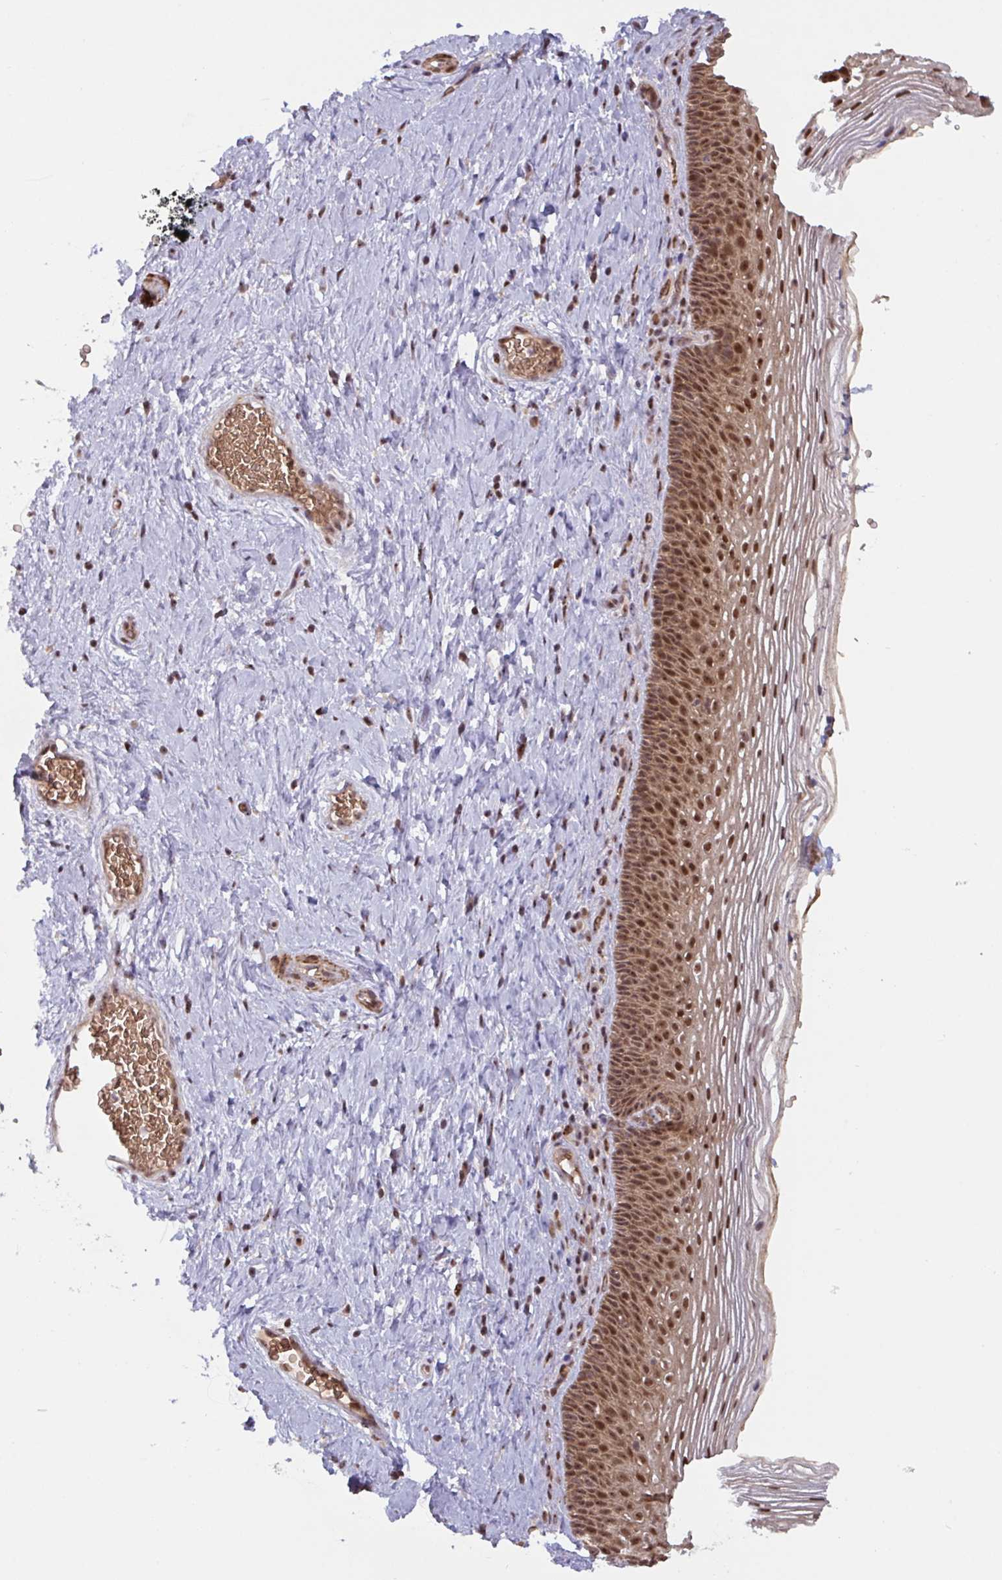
{"staining": {"intensity": "strong", "quantity": "25%-75%", "location": "nuclear"}, "tissue": "cervix", "cell_type": "Glandular cells", "image_type": "normal", "snomed": [{"axis": "morphology", "description": "Normal tissue, NOS"}, {"axis": "topography", "description": "Cervix"}], "caption": "Cervix stained with IHC exhibits strong nuclear positivity in about 25%-75% of glandular cells.", "gene": "NLRP13", "patient": {"sex": "female", "age": 34}}